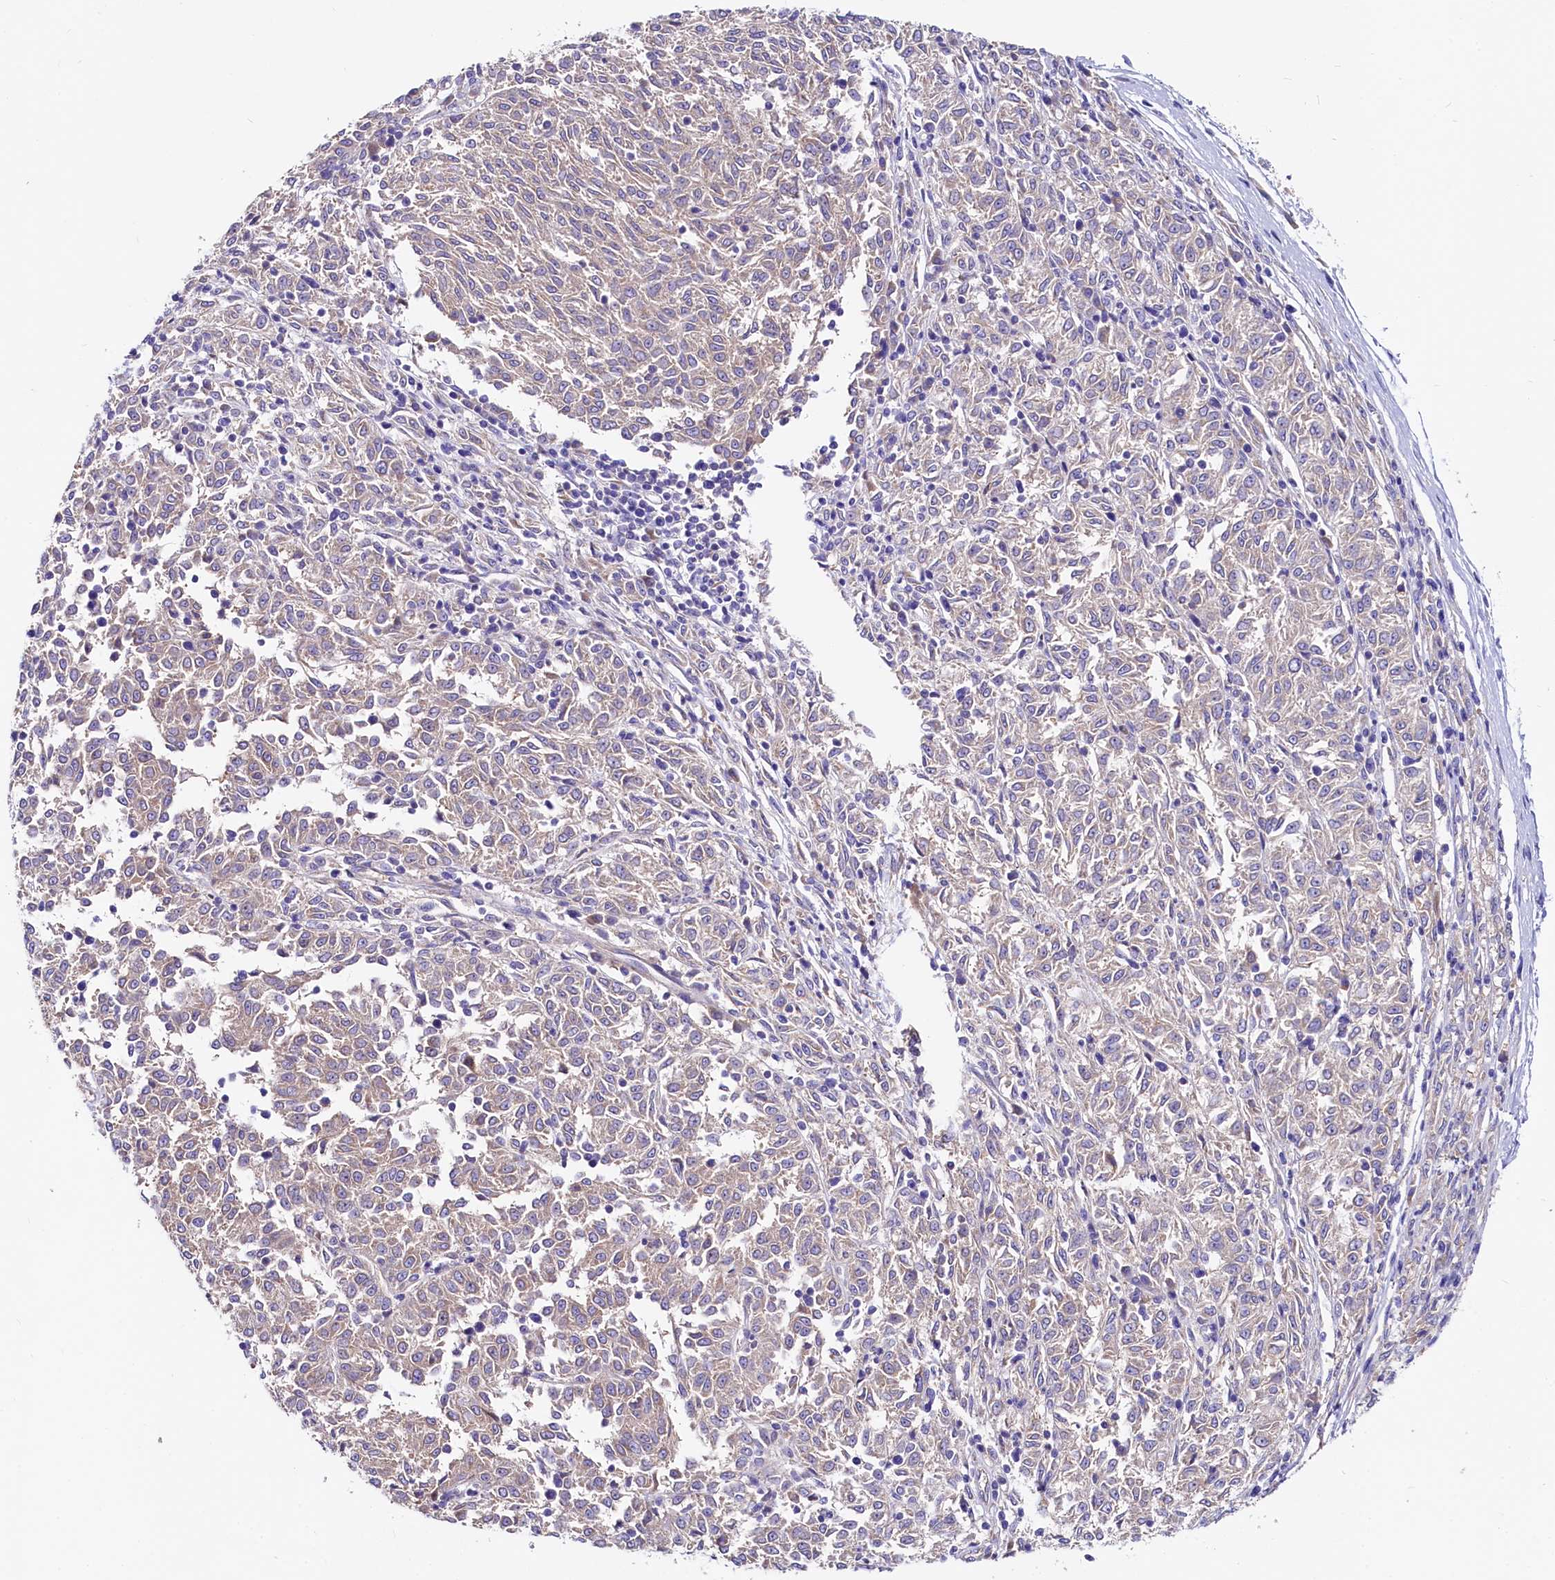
{"staining": {"intensity": "negative", "quantity": "none", "location": "none"}, "tissue": "melanoma", "cell_type": "Tumor cells", "image_type": "cancer", "snomed": [{"axis": "morphology", "description": "Malignant melanoma, NOS"}, {"axis": "topography", "description": "Skin"}], "caption": "This is an immunohistochemistry micrograph of human melanoma. There is no staining in tumor cells.", "gene": "QARS1", "patient": {"sex": "female", "age": 72}}